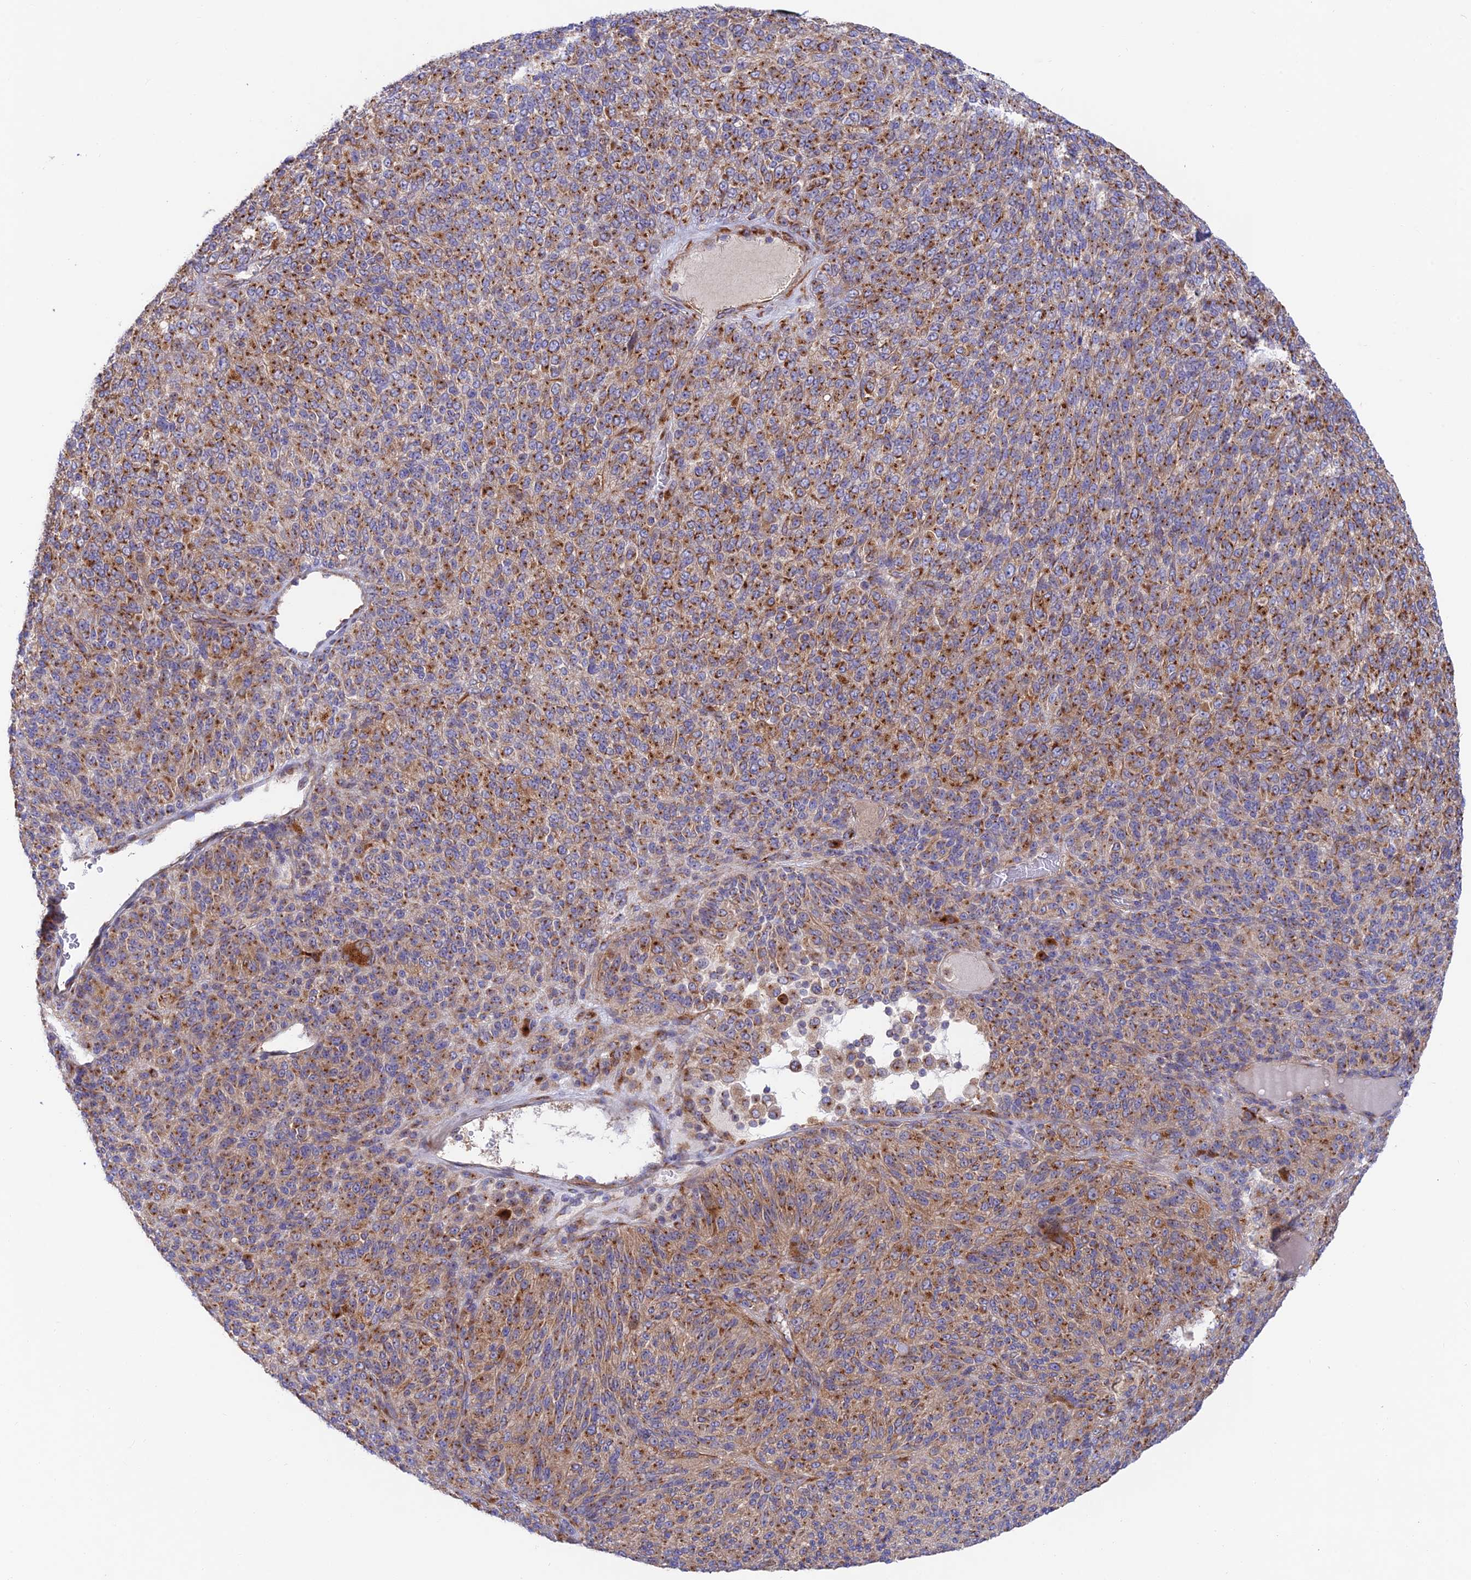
{"staining": {"intensity": "strong", "quantity": ">75%", "location": "cytoplasmic/membranous"}, "tissue": "melanoma", "cell_type": "Tumor cells", "image_type": "cancer", "snomed": [{"axis": "morphology", "description": "Malignant melanoma, Metastatic site"}, {"axis": "topography", "description": "Brain"}], "caption": "A brown stain highlights strong cytoplasmic/membranous expression of a protein in human malignant melanoma (metastatic site) tumor cells. The protein is stained brown, and the nuclei are stained in blue (DAB IHC with brightfield microscopy, high magnification).", "gene": "GOLGA3", "patient": {"sex": "female", "age": 56}}